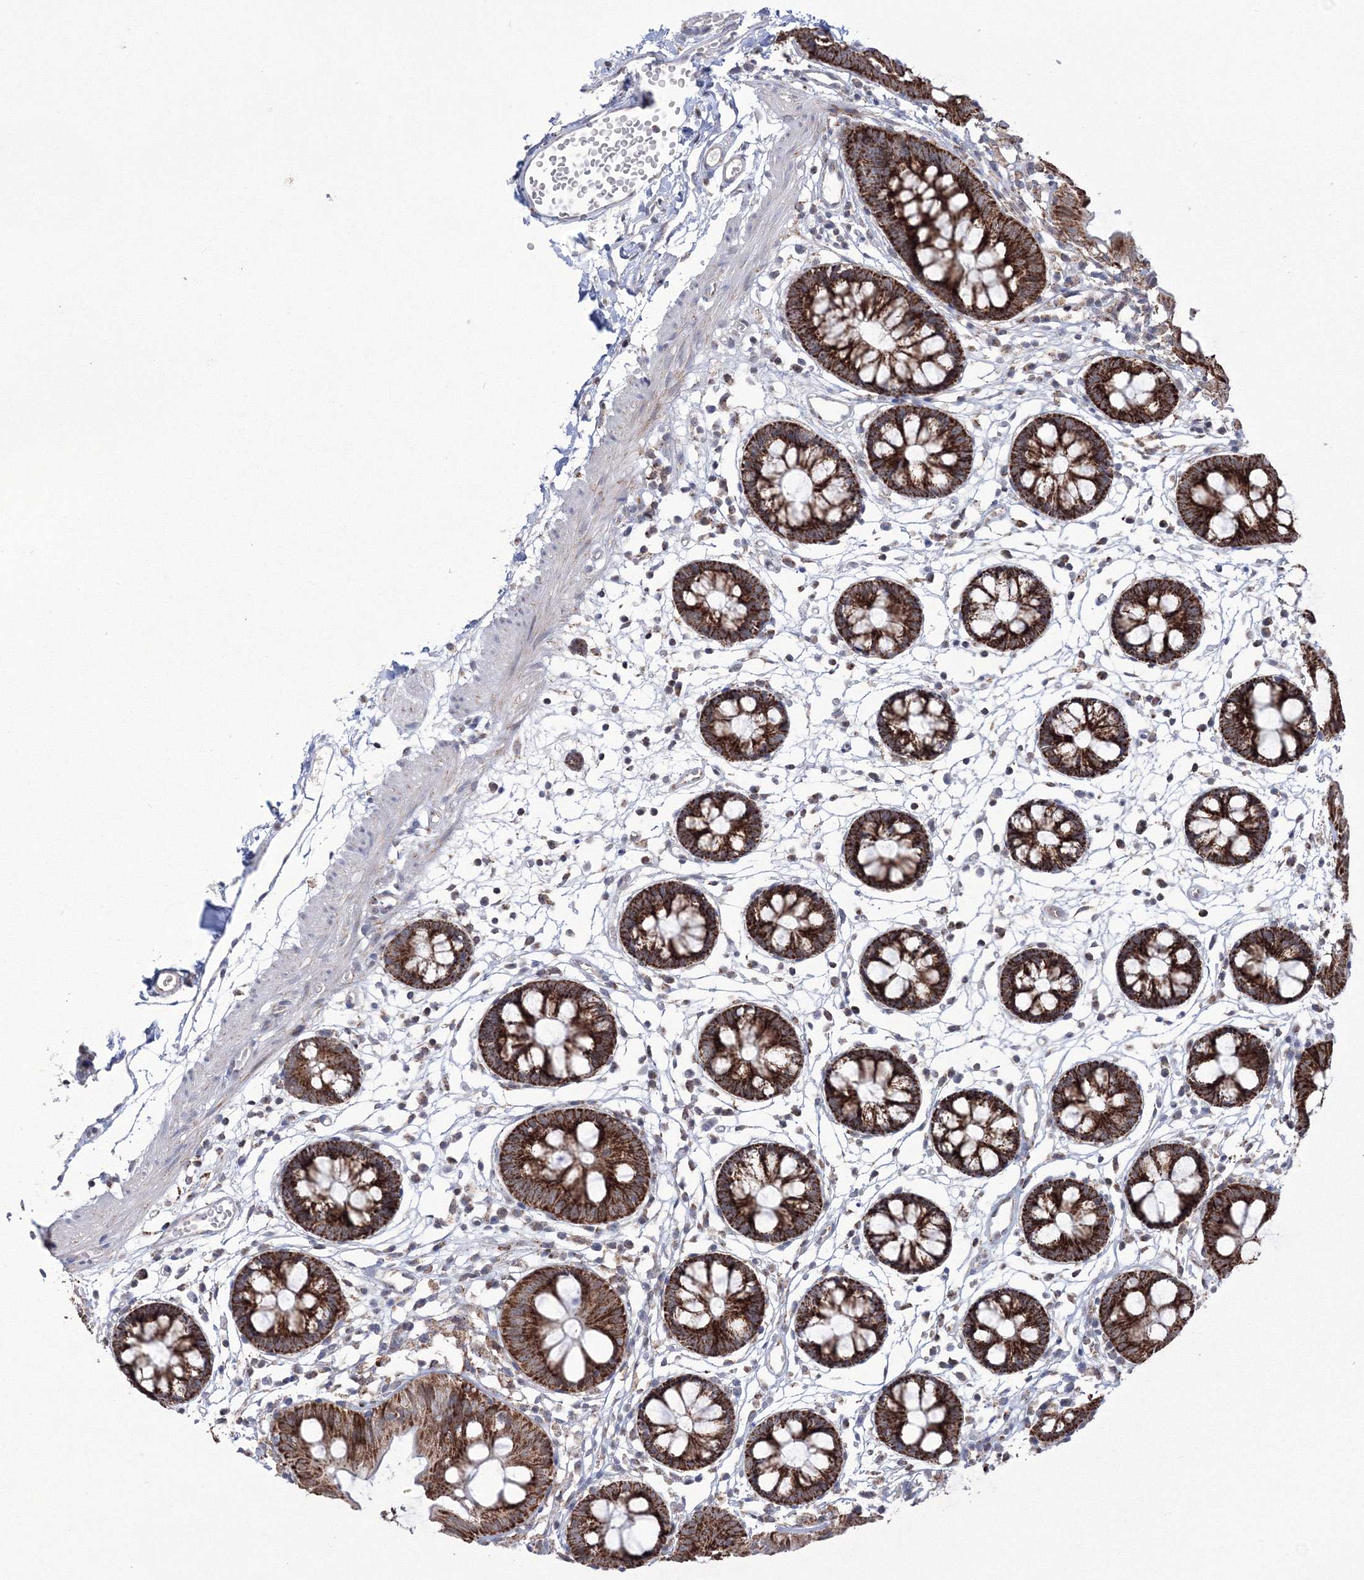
{"staining": {"intensity": "negative", "quantity": "none", "location": "none"}, "tissue": "colon", "cell_type": "Endothelial cells", "image_type": "normal", "snomed": [{"axis": "morphology", "description": "Normal tissue, NOS"}, {"axis": "topography", "description": "Colon"}], "caption": "This is a micrograph of immunohistochemistry staining of normal colon, which shows no staining in endothelial cells. (Stains: DAB immunohistochemistry with hematoxylin counter stain, Microscopy: brightfield microscopy at high magnification).", "gene": "GRSF1", "patient": {"sex": "male", "age": 56}}